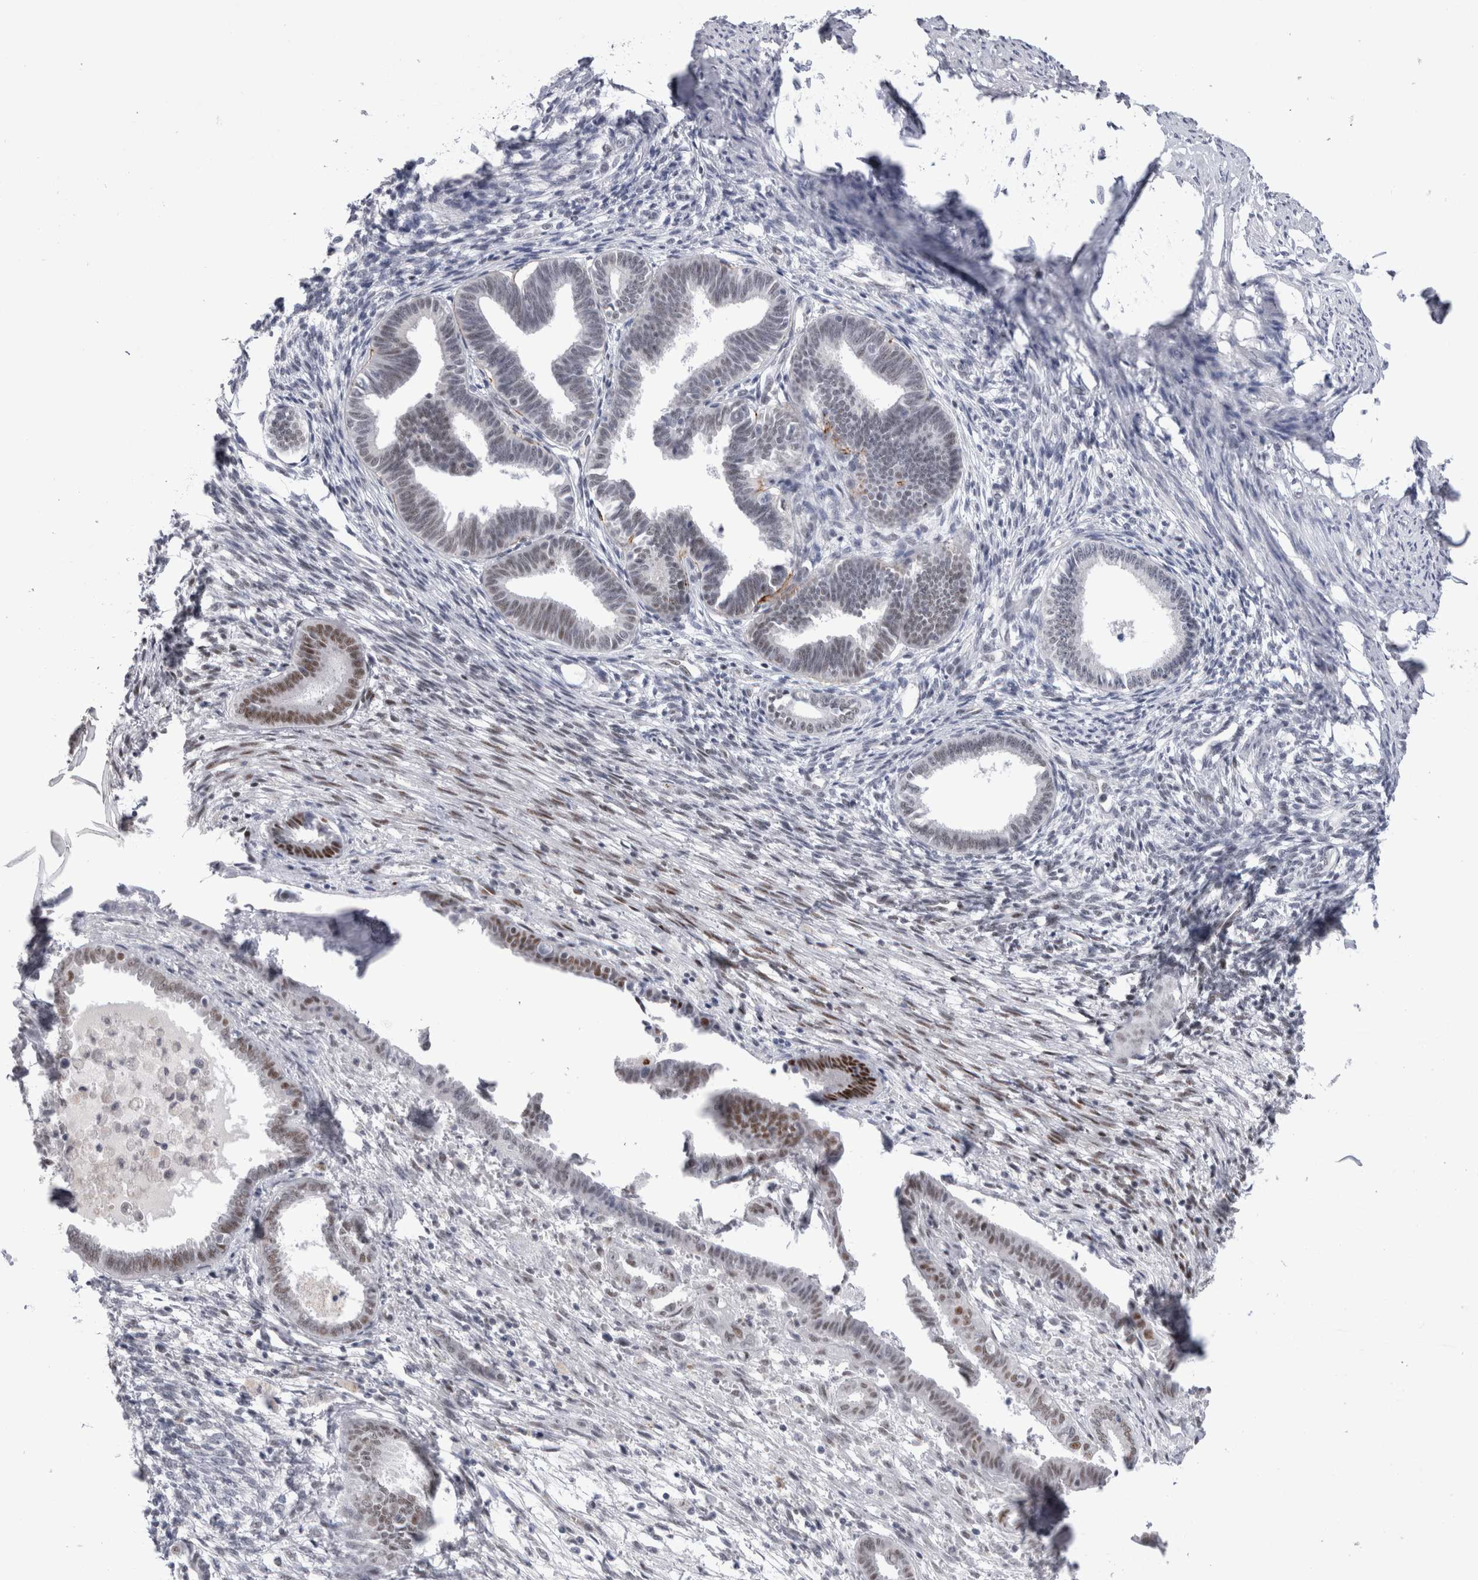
{"staining": {"intensity": "strong", "quantity": "<25%", "location": "nuclear"}, "tissue": "endometrium", "cell_type": "Cells in endometrial stroma", "image_type": "normal", "snomed": [{"axis": "morphology", "description": "Normal tissue, NOS"}, {"axis": "topography", "description": "Endometrium"}], "caption": "Brown immunohistochemical staining in unremarkable endometrium exhibits strong nuclear staining in about <25% of cells in endometrial stroma.", "gene": "RBM6", "patient": {"sex": "female", "age": 56}}